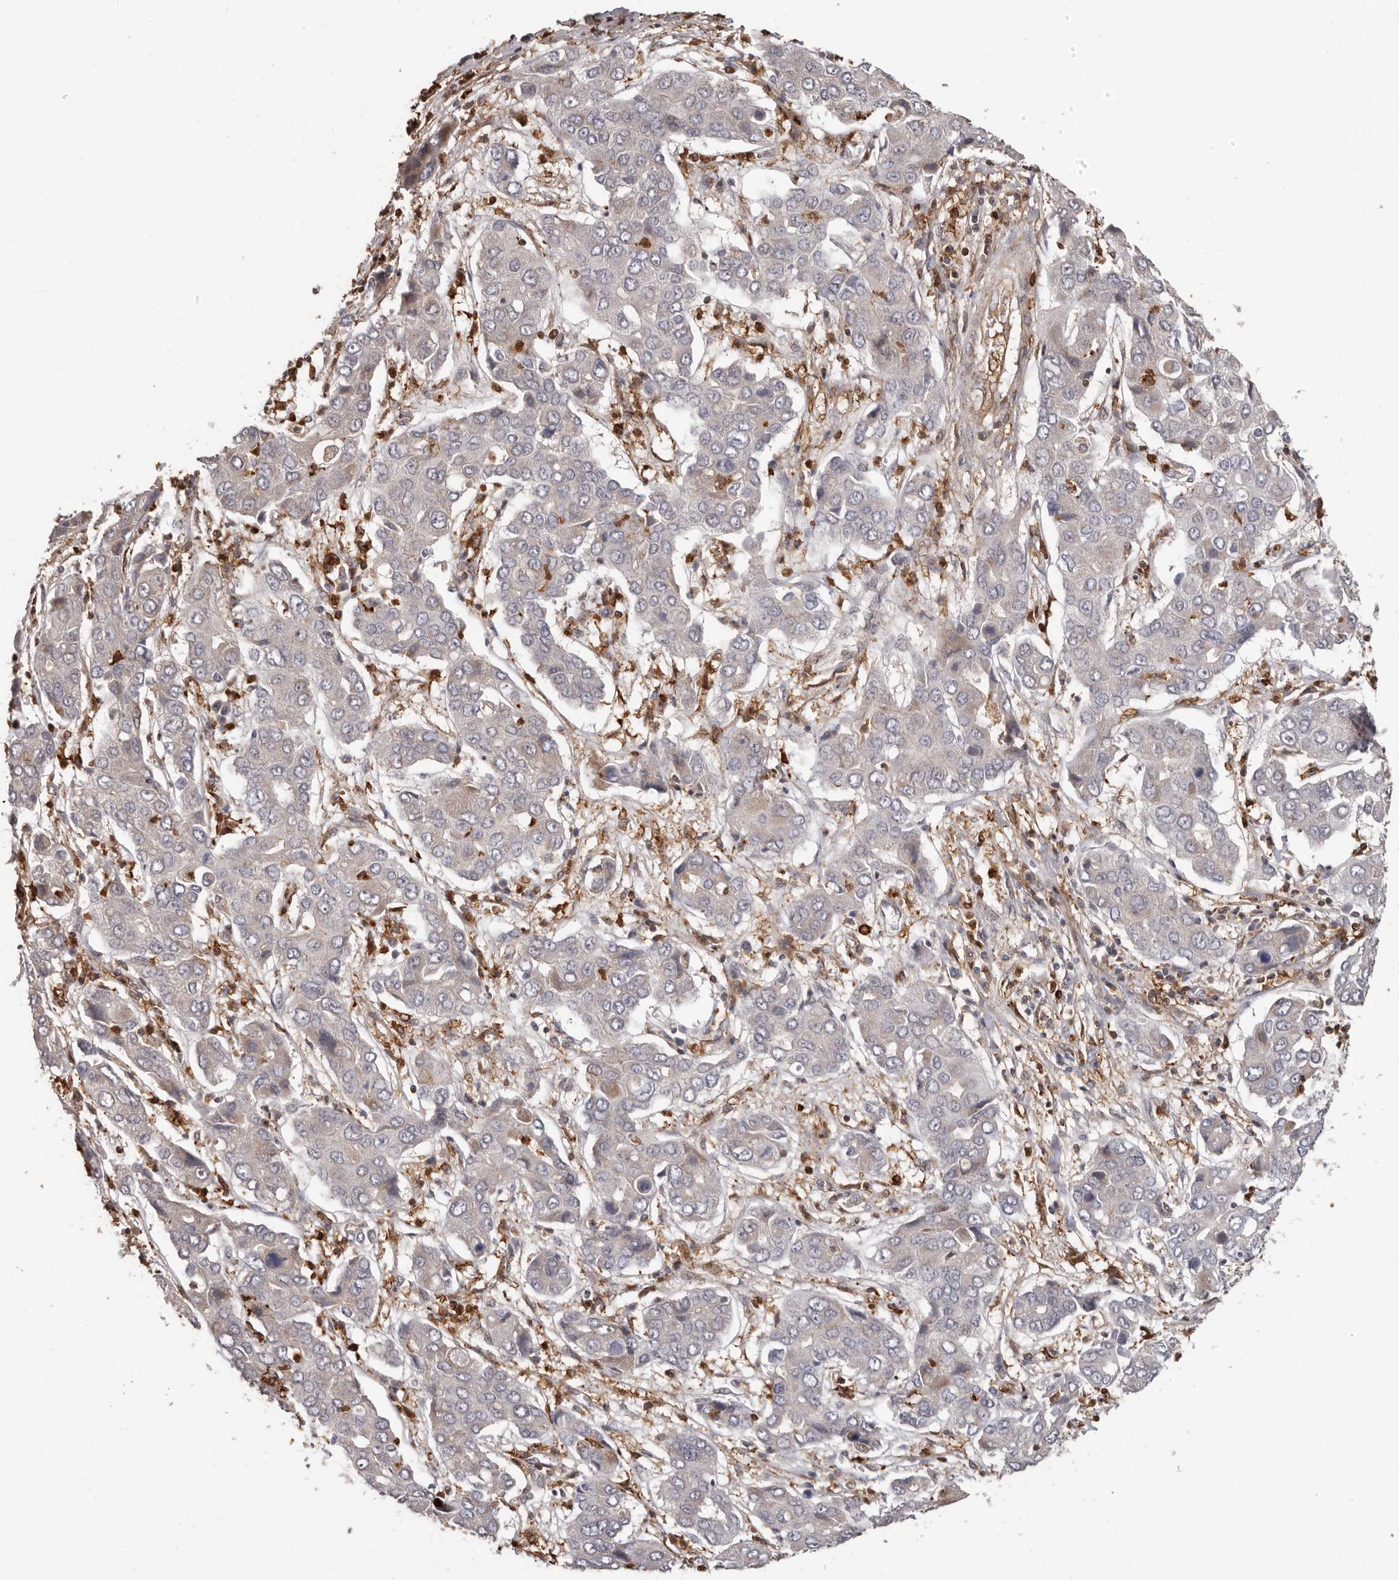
{"staining": {"intensity": "negative", "quantity": "none", "location": "none"}, "tissue": "liver cancer", "cell_type": "Tumor cells", "image_type": "cancer", "snomed": [{"axis": "morphology", "description": "Cholangiocarcinoma"}, {"axis": "topography", "description": "Liver"}], "caption": "DAB (3,3'-diaminobenzidine) immunohistochemical staining of liver cancer (cholangiocarcinoma) exhibits no significant positivity in tumor cells.", "gene": "PRR12", "patient": {"sex": "male", "age": 67}}